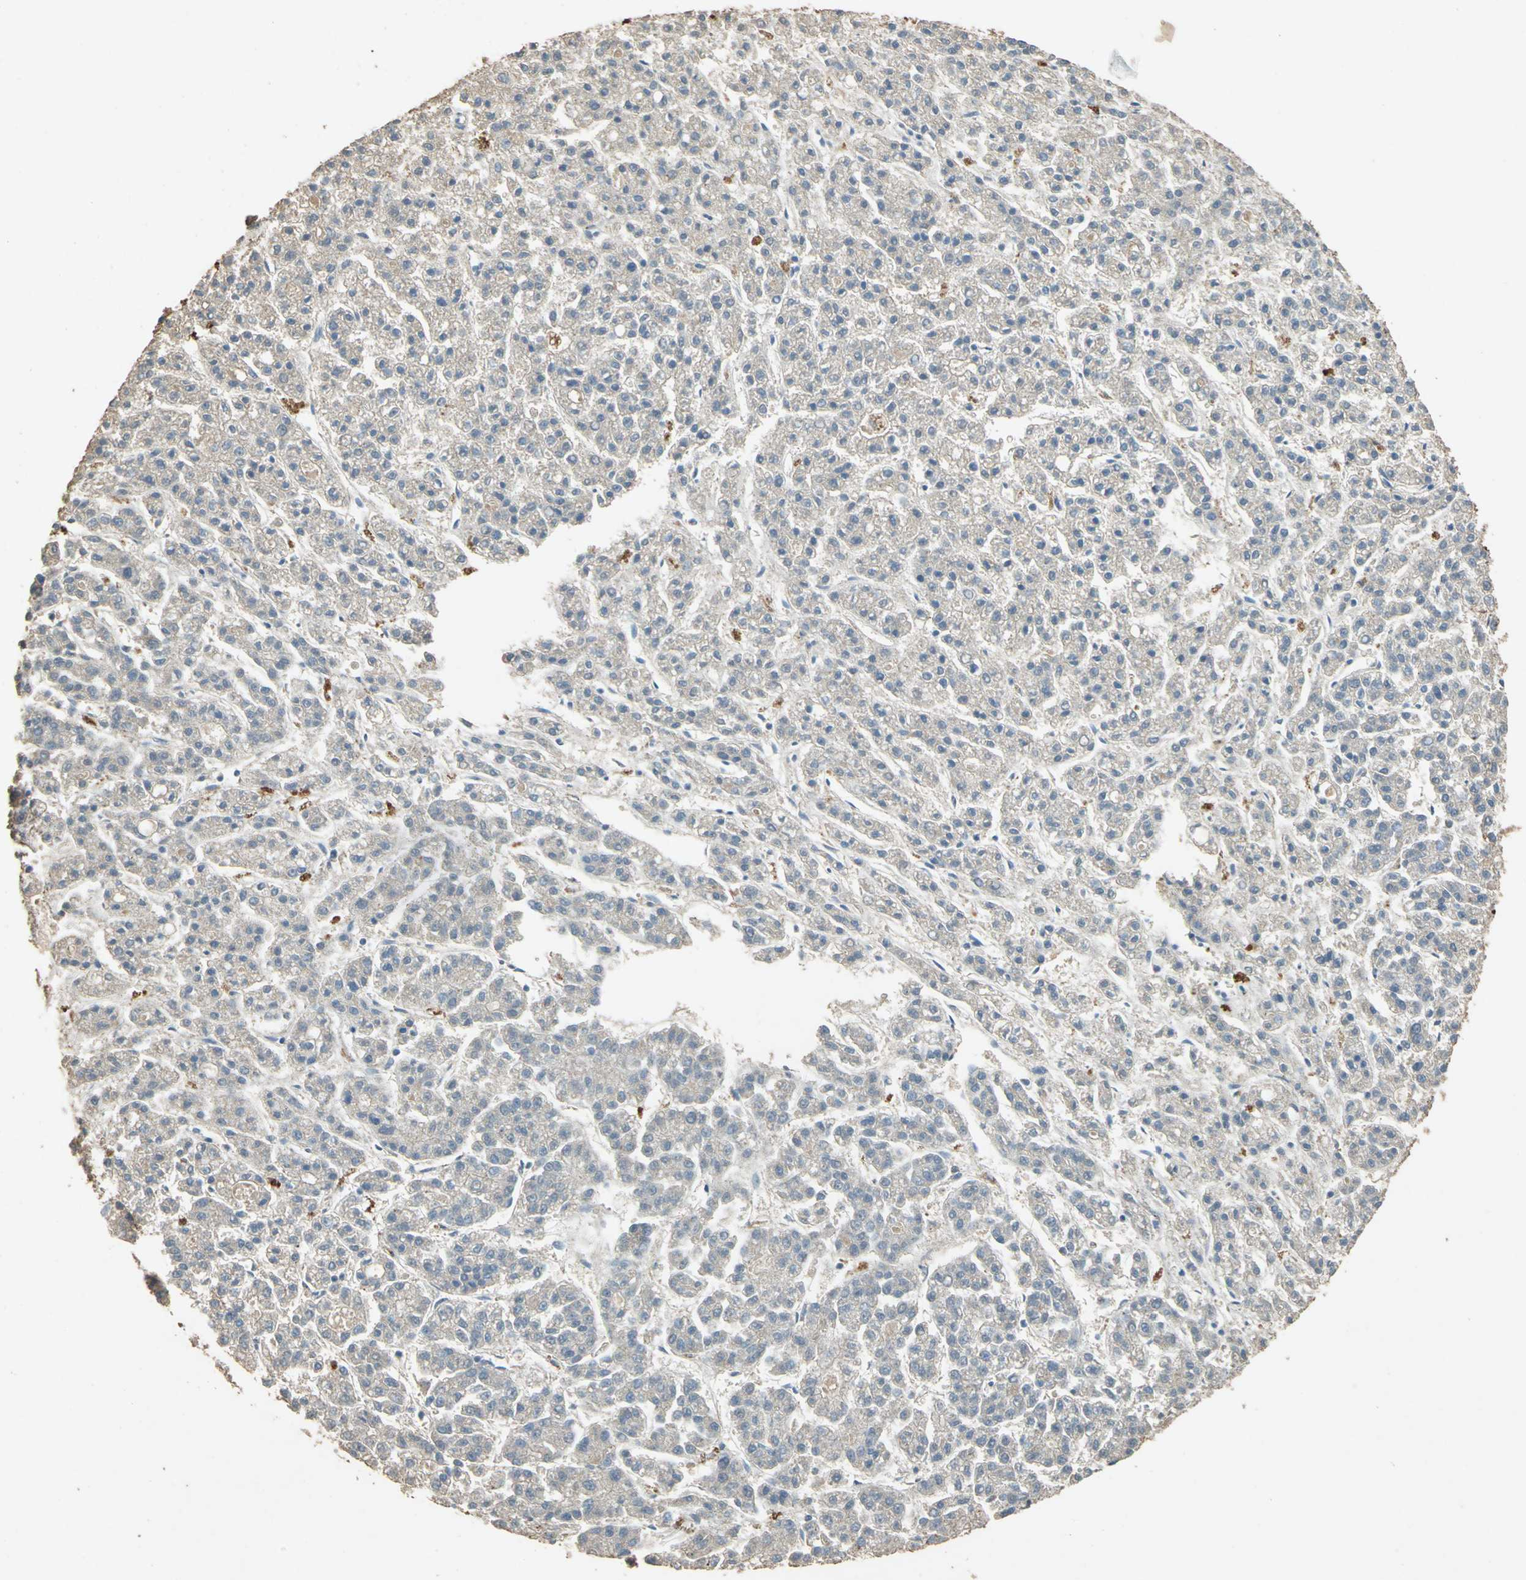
{"staining": {"intensity": "weak", "quantity": ">75%", "location": "cytoplasmic/membranous"}, "tissue": "liver cancer", "cell_type": "Tumor cells", "image_type": "cancer", "snomed": [{"axis": "morphology", "description": "Carcinoma, Hepatocellular, NOS"}, {"axis": "topography", "description": "Liver"}], "caption": "This micrograph shows immunohistochemistry (IHC) staining of human liver cancer (hepatocellular carcinoma), with low weak cytoplasmic/membranous staining in approximately >75% of tumor cells.", "gene": "ADAMTS5", "patient": {"sex": "male", "age": 70}}